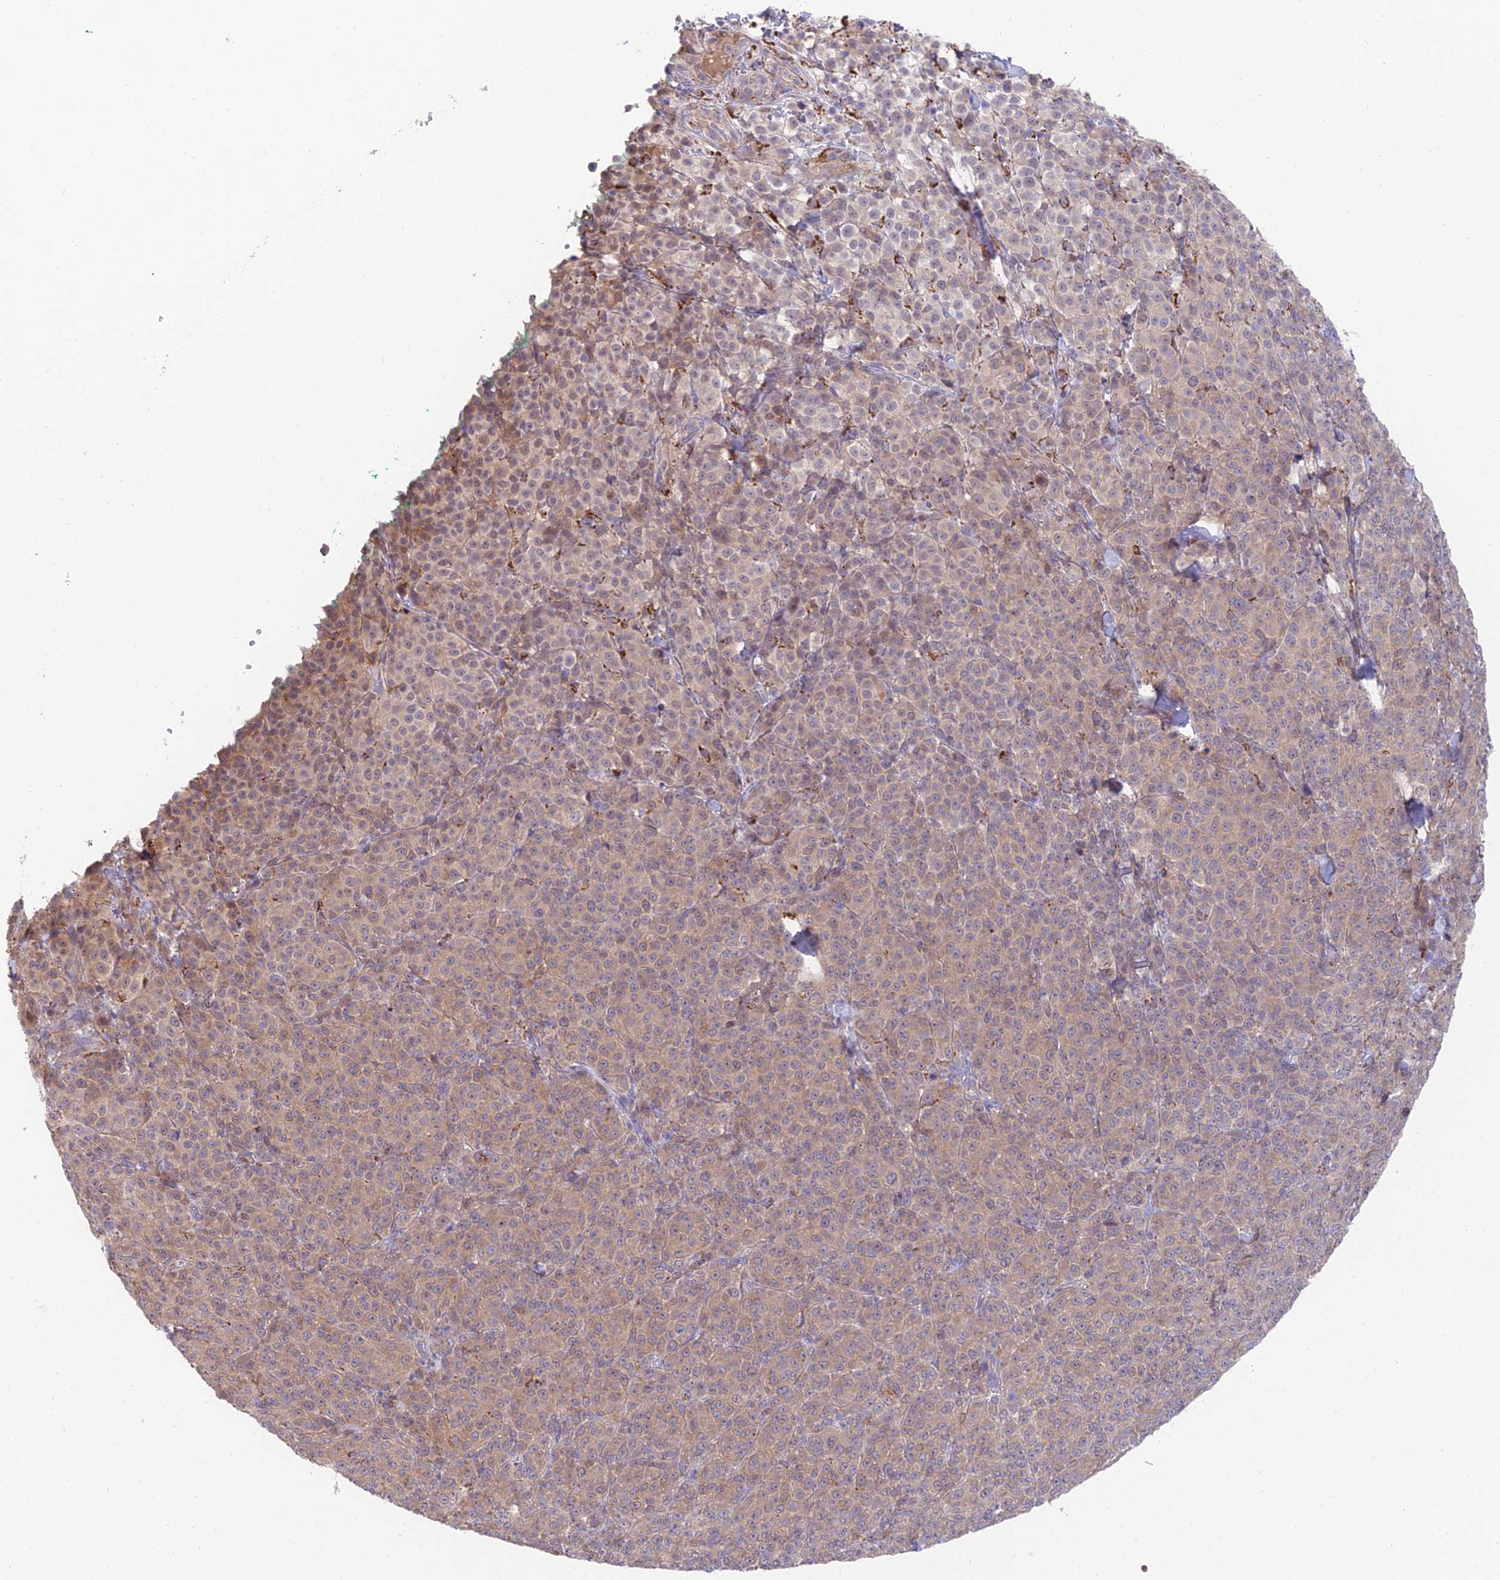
{"staining": {"intensity": "moderate", "quantity": ">75%", "location": "cytoplasmic/membranous"}, "tissue": "melanoma", "cell_type": "Tumor cells", "image_type": "cancer", "snomed": [{"axis": "morphology", "description": "Normal tissue, NOS"}, {"axis": "morphology", "description": "Malignant melanoma, NOS"}, {"axis": "topography", "description": "Skin"}], "caption": "Tumor cells exhibit moderate cytoplasmic/membranous positivity in approximately >75% of cells in melanoma. (Stains: DAB in brown, nuclei in blue, Microscopy: brightfield microscopy at high magnification).", "gene": "TIGD6", "patient": {"sex": "female", "age": 34}}